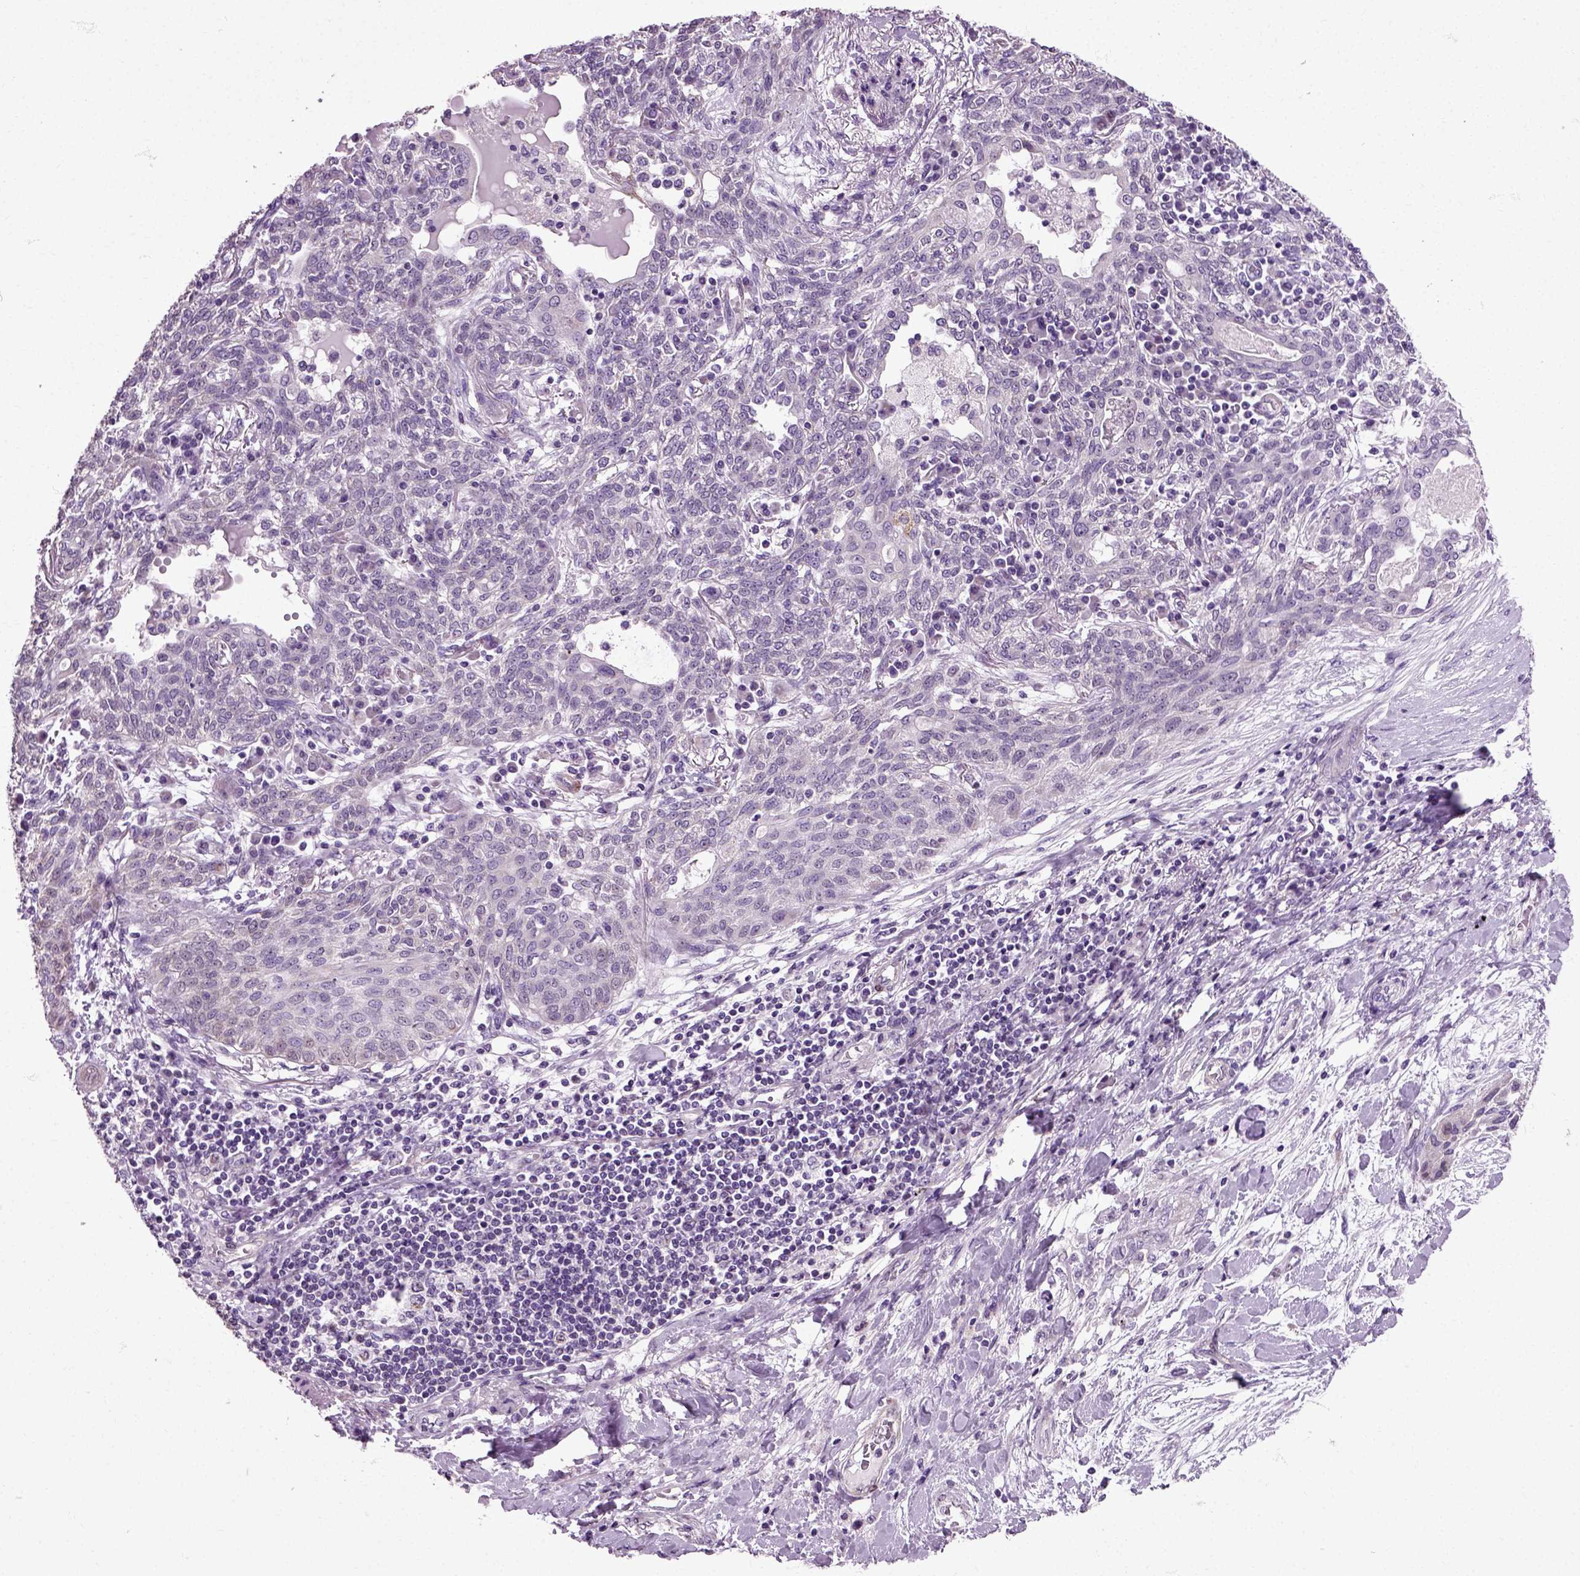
{"staining": {"intensity": "negative", "quantity": "none", "location": "none"}, "tissue": "lung cancer", "cell_type": "Tumor cells", "image_type": "cancer", "snomed": [{"axis": "morphology", "description": "Squamous cell carcinoma, NOS"}, {"axis": "topography", "description": "Lung"}], "caption": "High power microscopy micrograph of an immunohistochemistry (IHC) photomicrograph of lung cancer (squamous cell carcinoma), revealing no significant positivity in tumor cells.", "gene": "HSPA2", "patient": {"sex": "female", "age": 70}}